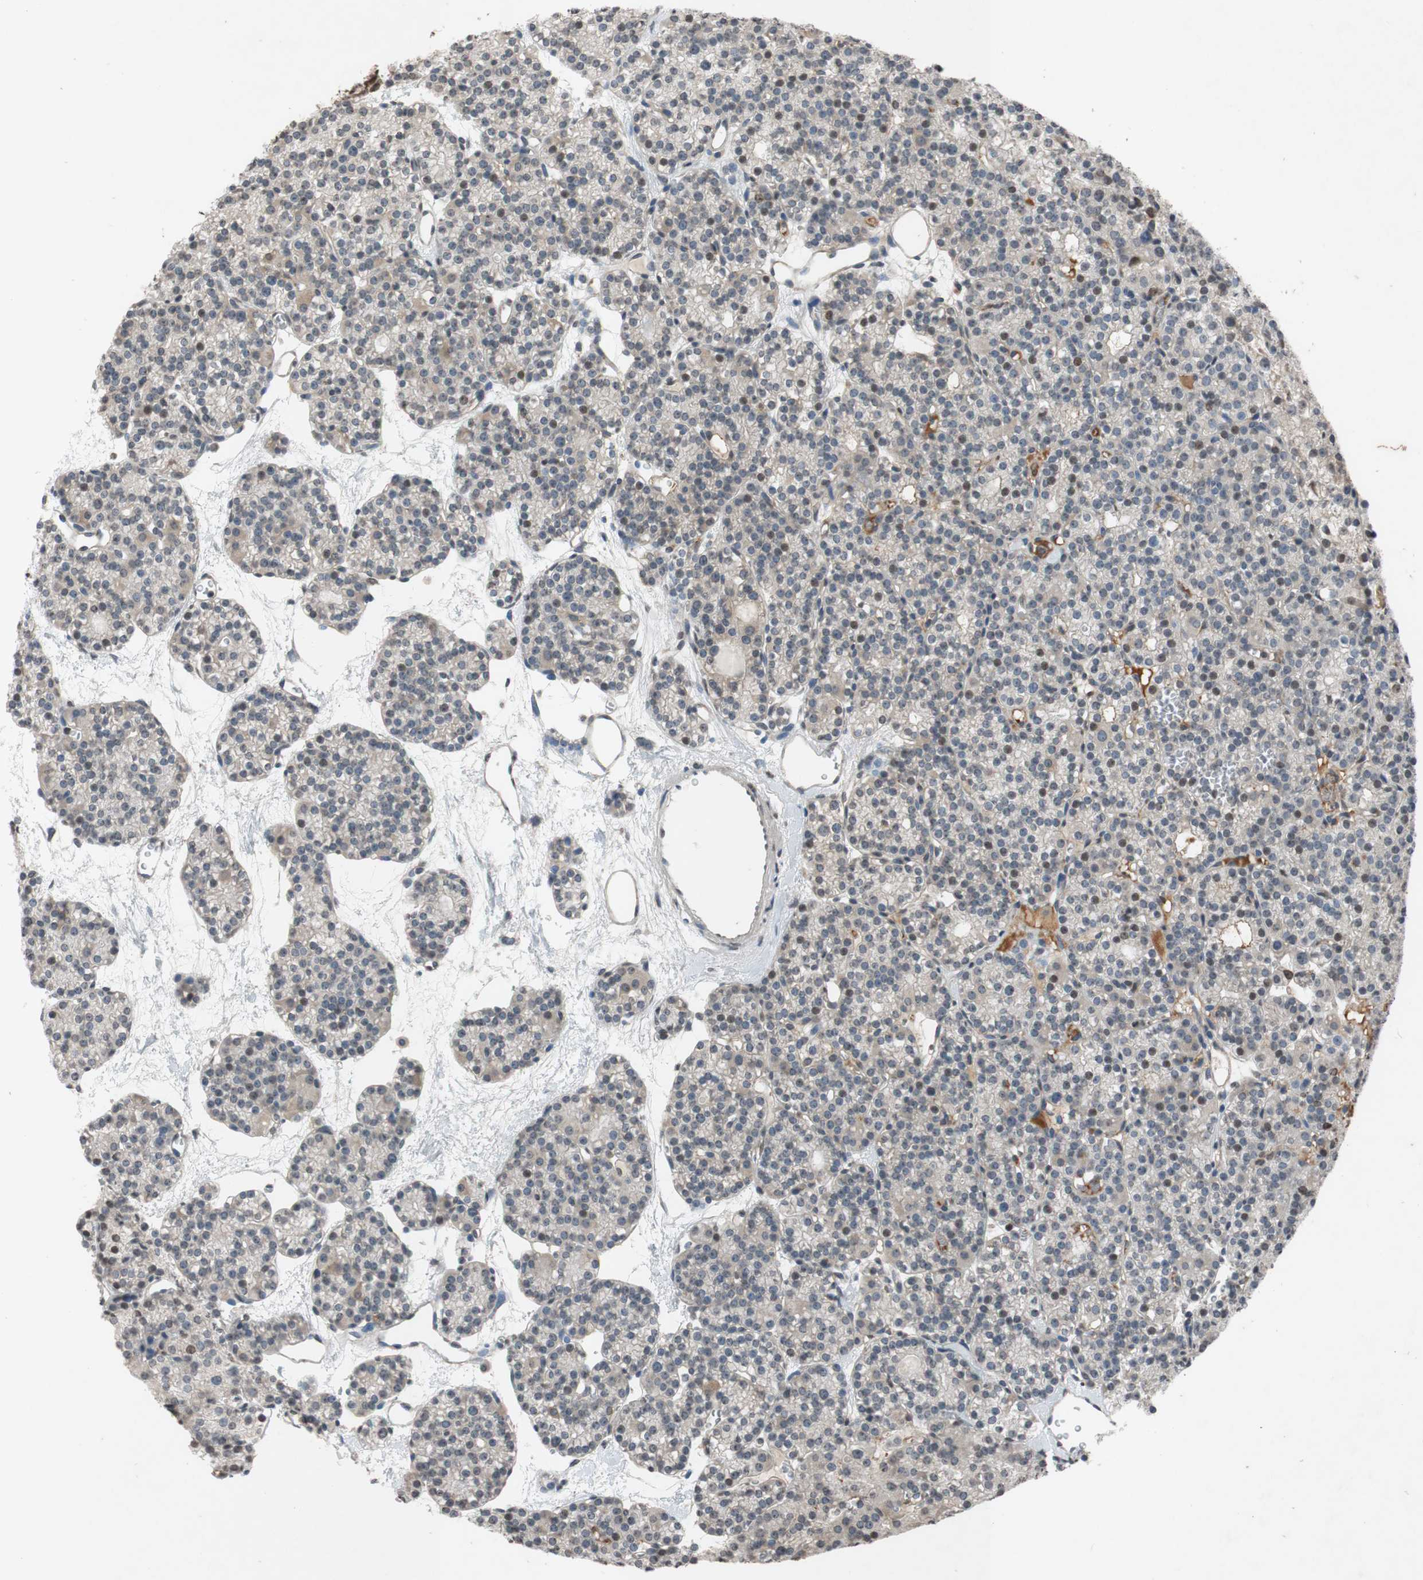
{"staining": {"intensity": "weak", "quantity": "<25%", "location": "cytoplasmic/membranous,nuclear"}, "tissue": "parathyroid gland", "cell_type": "Glandular cells", "image_type": "normal", "snomed": [{"axis": "morphology", "description": "Normal tissue, NOS"}, {"axis": "topography", "description": "Parathyroid gland"}], "caption": "There is no significant staining in glandular cells of parathyroid gland. (Stains: DAB IHC with hematoxylin counter stain, Microscopy: brightfield microscopy at high magnification).", "gene": "MCM6", "patient": {"sex": "female", "age": 64}}